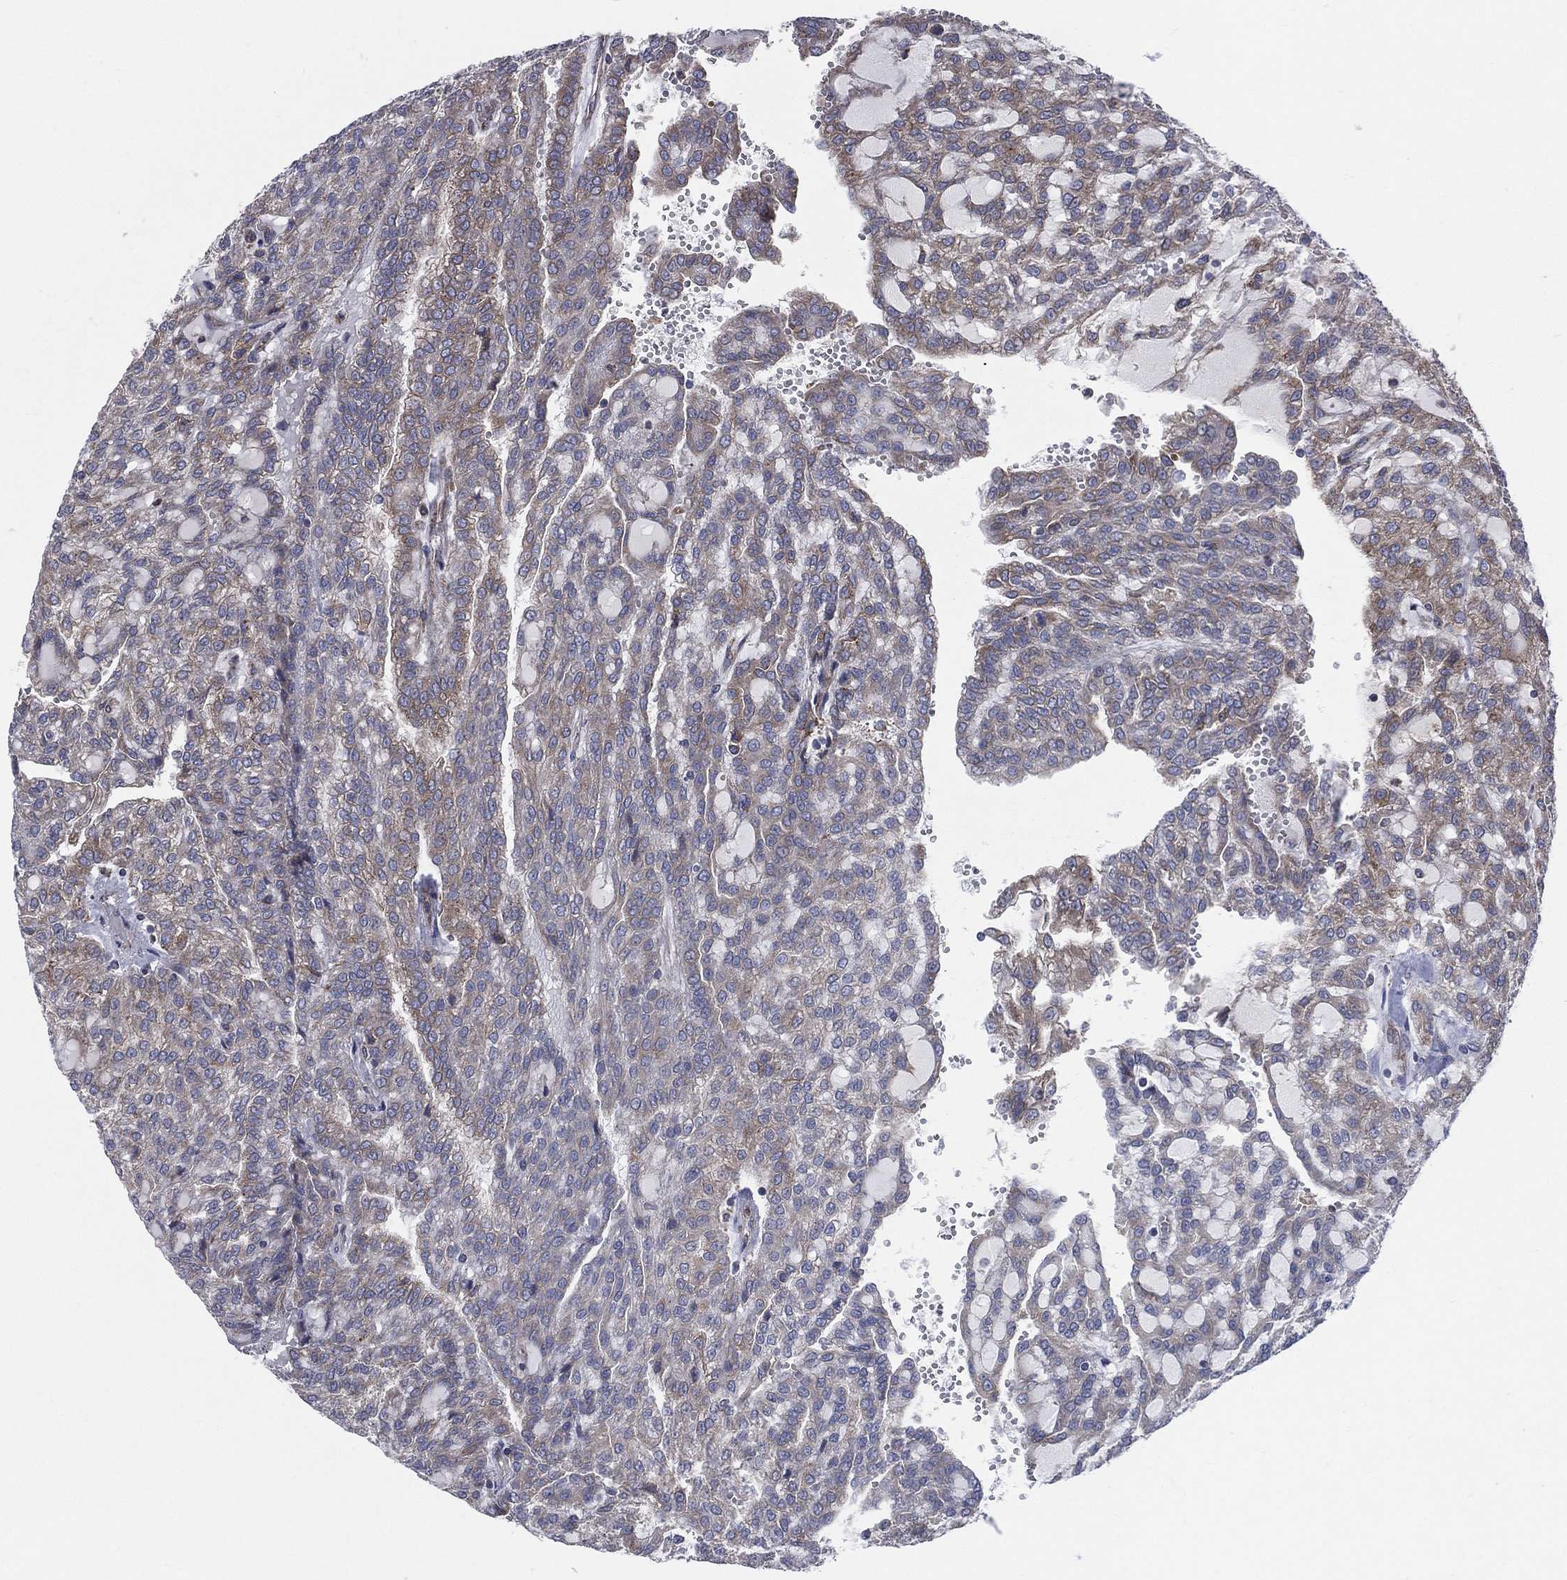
{"staining": {"intensity": "moderate", "quantity": "<25%", "location": "cytoplasmic/membranous"}, "tissue": "renal cancer", "cell_type": "Tumor cells", "image_type": "cancer", "snomed": [{"axis": "morphology", "description": "Adenocarcinoma, NOS"}, {"axis": "topography", "description": "Kidney"}], "caption": "DAB immunohistochemical staining of human renal cancer demonstrates moderate cytoplasmic/membranous protein positivity in about <25% of tumor cells.", "gene": "CCDC159", "patient": {"sex": "male", "age": 63}}